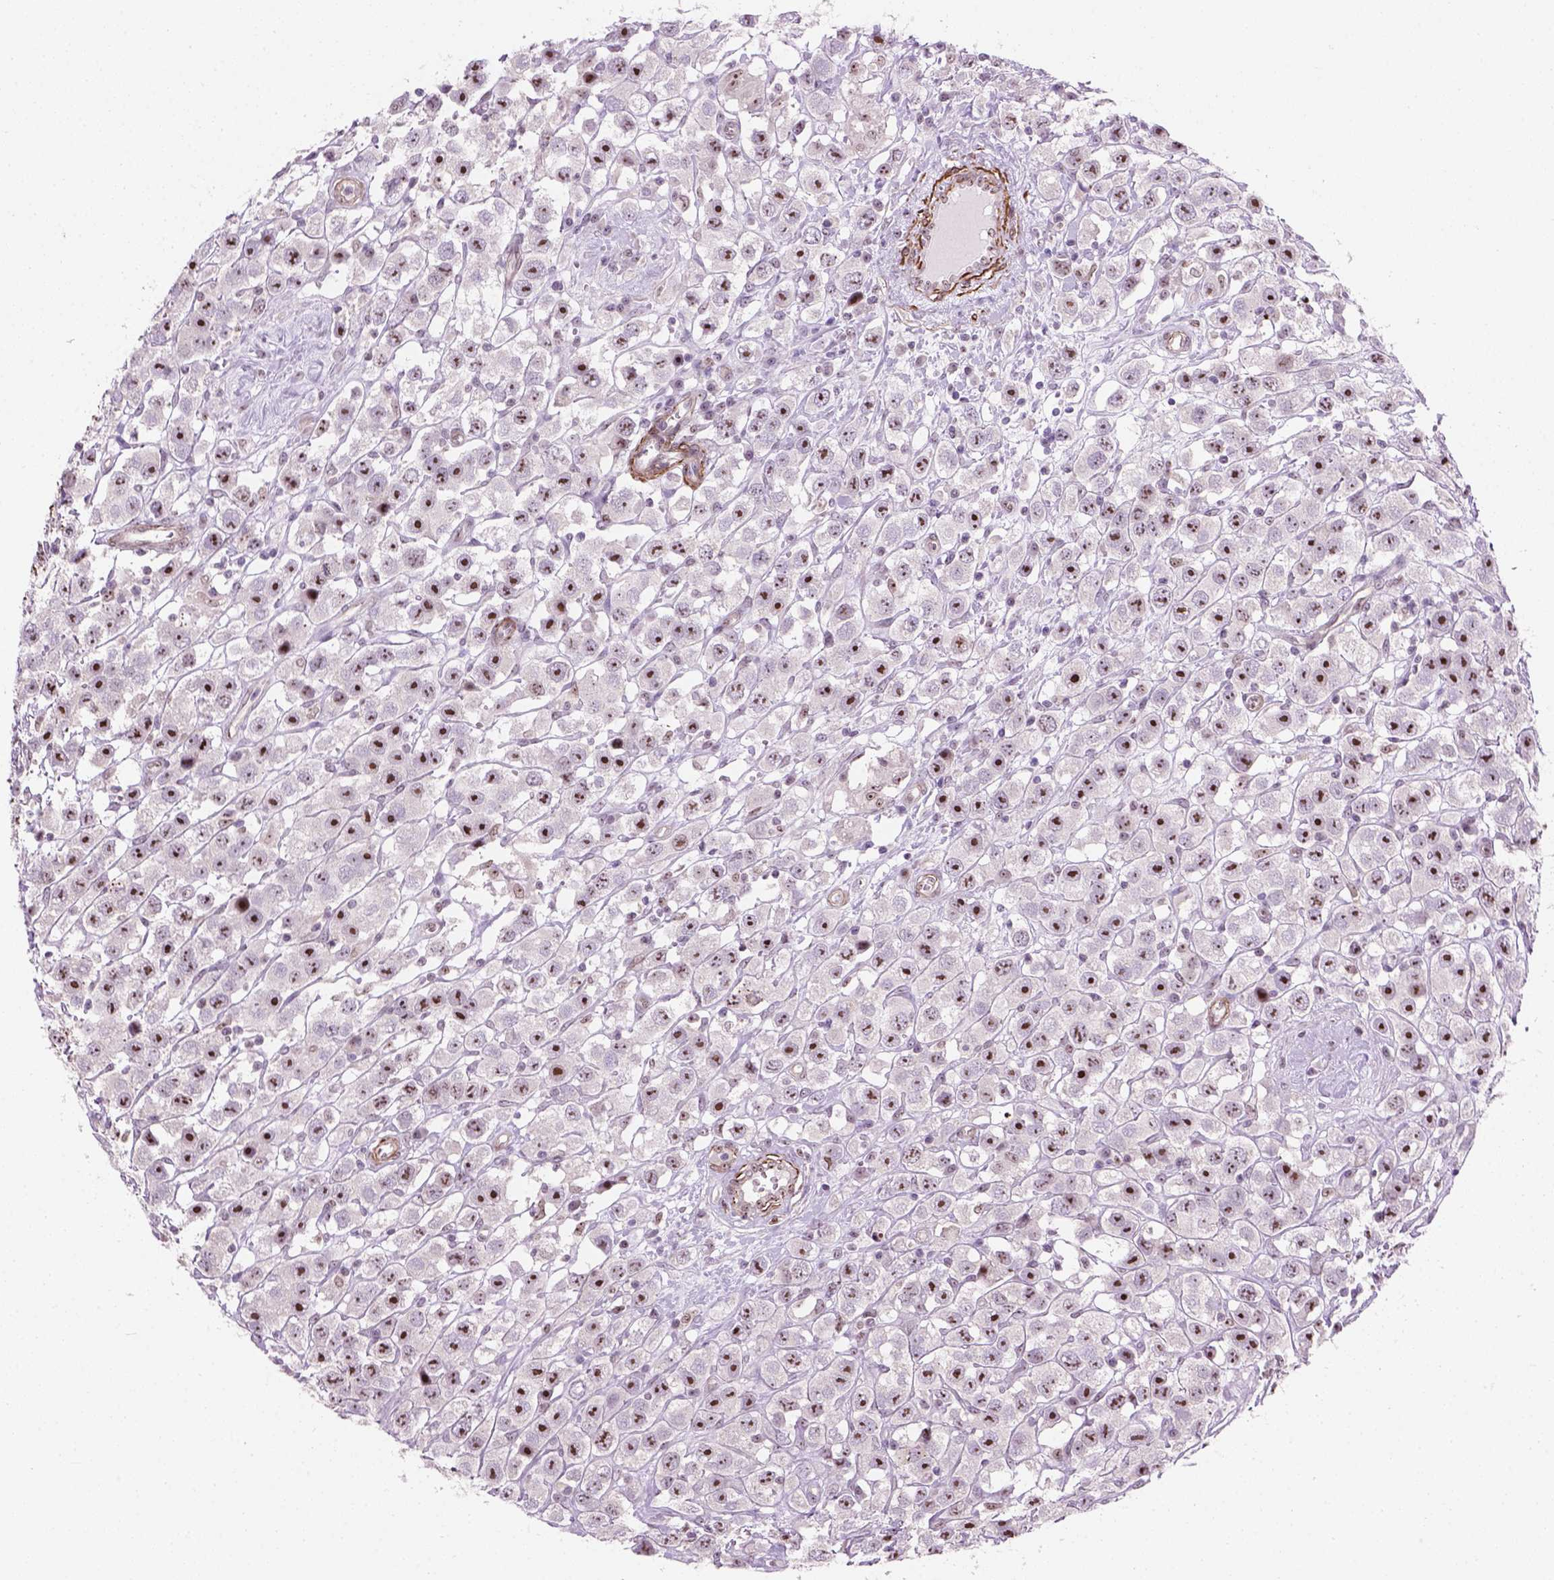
{"staining": {"intensity": "strong", "quantity": ">75%", "location": "nuclear"}, "tissue": "testis cancer", "cell_type": "Tumor cells", "image_type": "cancer", "snomed": [{"axis": "morphology", "description": "Seminoma, NOS"}, {"axis": "topography", "description": "Testis"}], "caption": "A brown stain labels strong nuclear positivity of a protein in seminoma (testis) tumor cells.", "gene": "RRS1", "patient": {"sex": "male", "age": 45}}